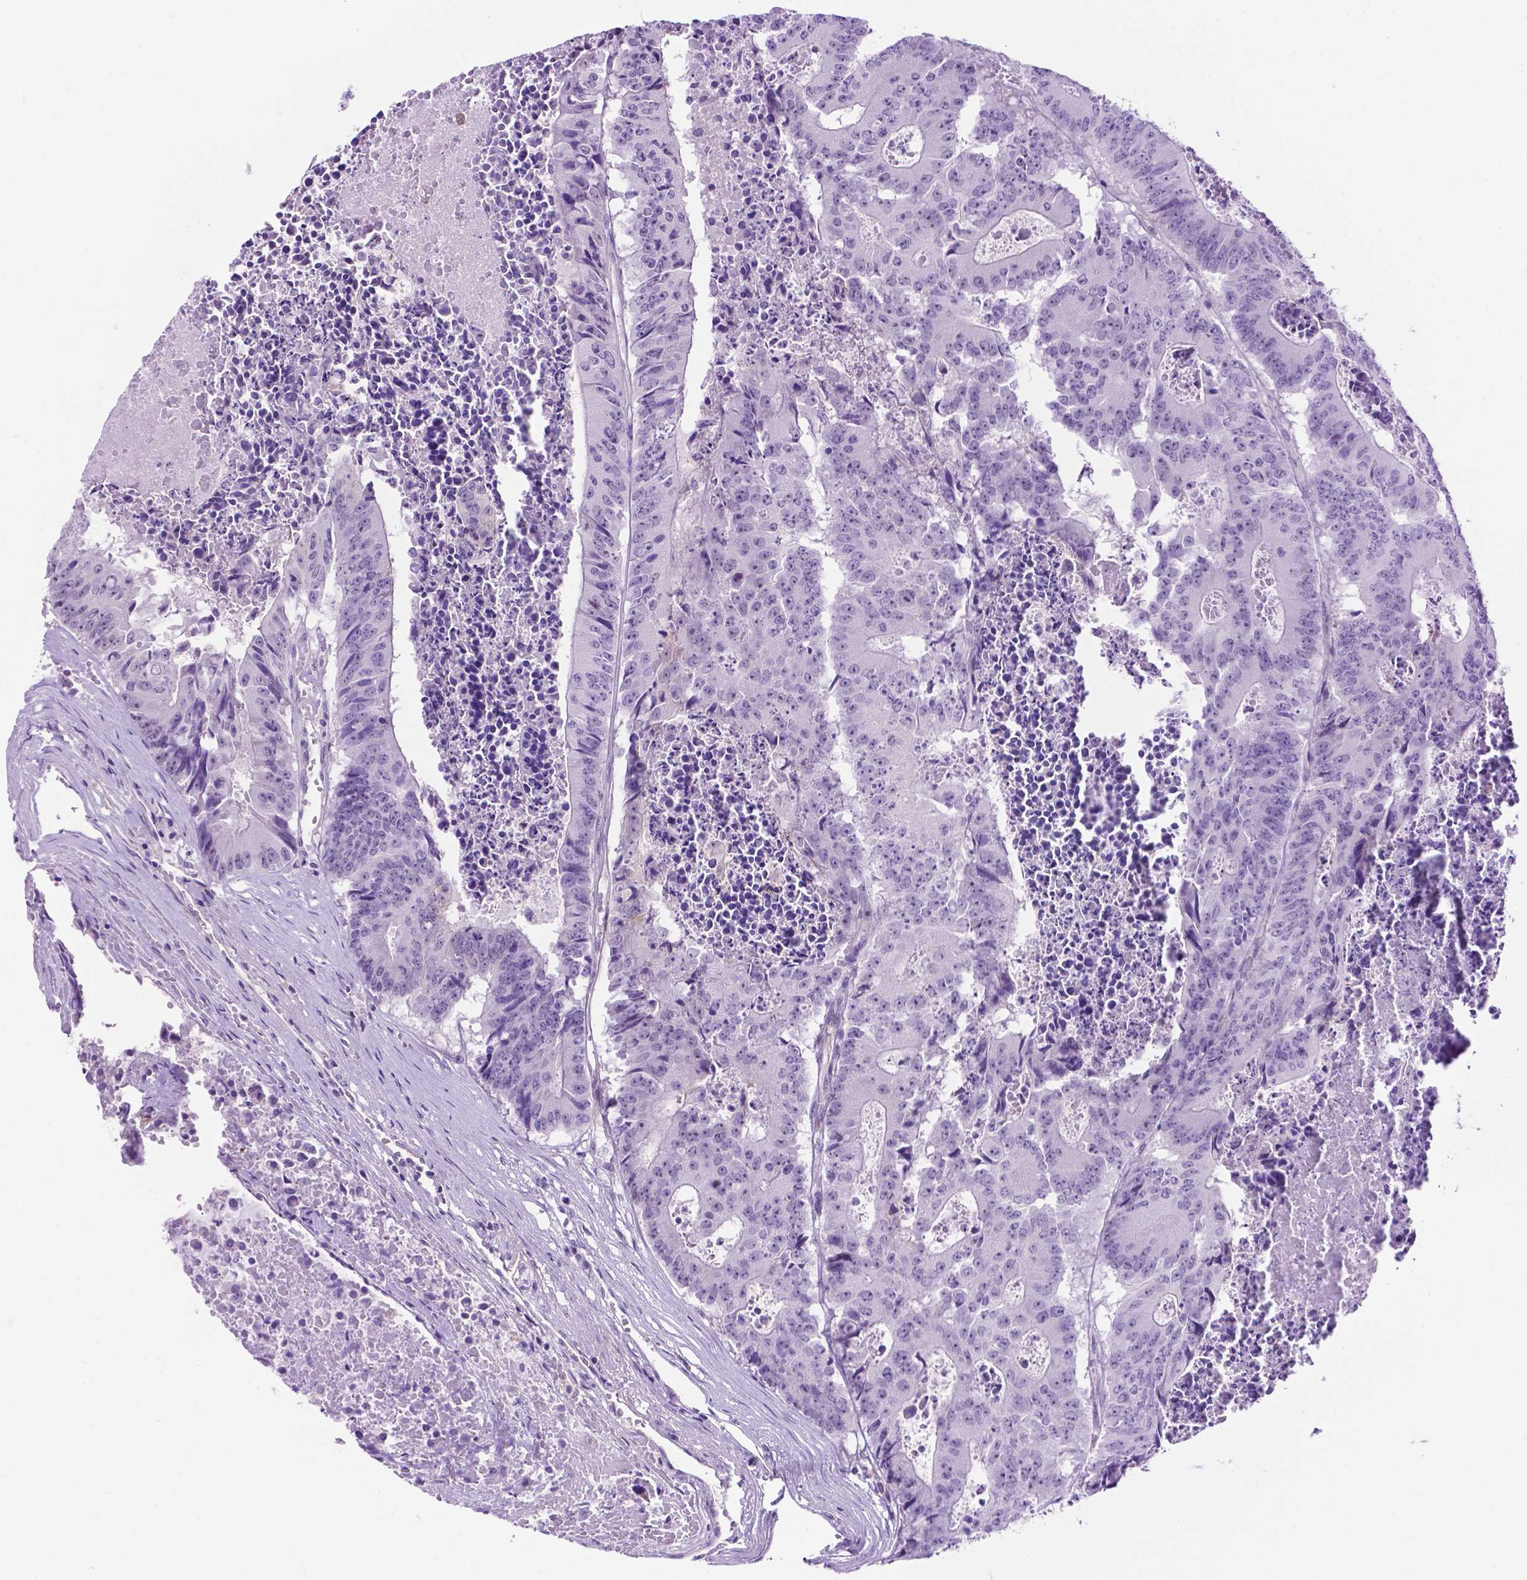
{"staining": {"intensity": "negative", "quantity": "none", "location": "none"}, "tissue": "colorectal cancer", "cell_type": "Tumor cells", "image_type": "cancer", "snomed": [{"axis": "morphology", "description": "Adenocarcinoma, NOS"}, {"axis": "topography", "description": "Colon"}], "caption": "A micrograph of human colorectal cancer (adenocarcinoma) is negative for staining in tumor cells. (Brightfield microscopy of DAB (3,3'-diaminobenzidine) immunohistochemistry at high magnification).", "gene": "TACSTD2", "patient": {"sex": "male", "age": 87}}